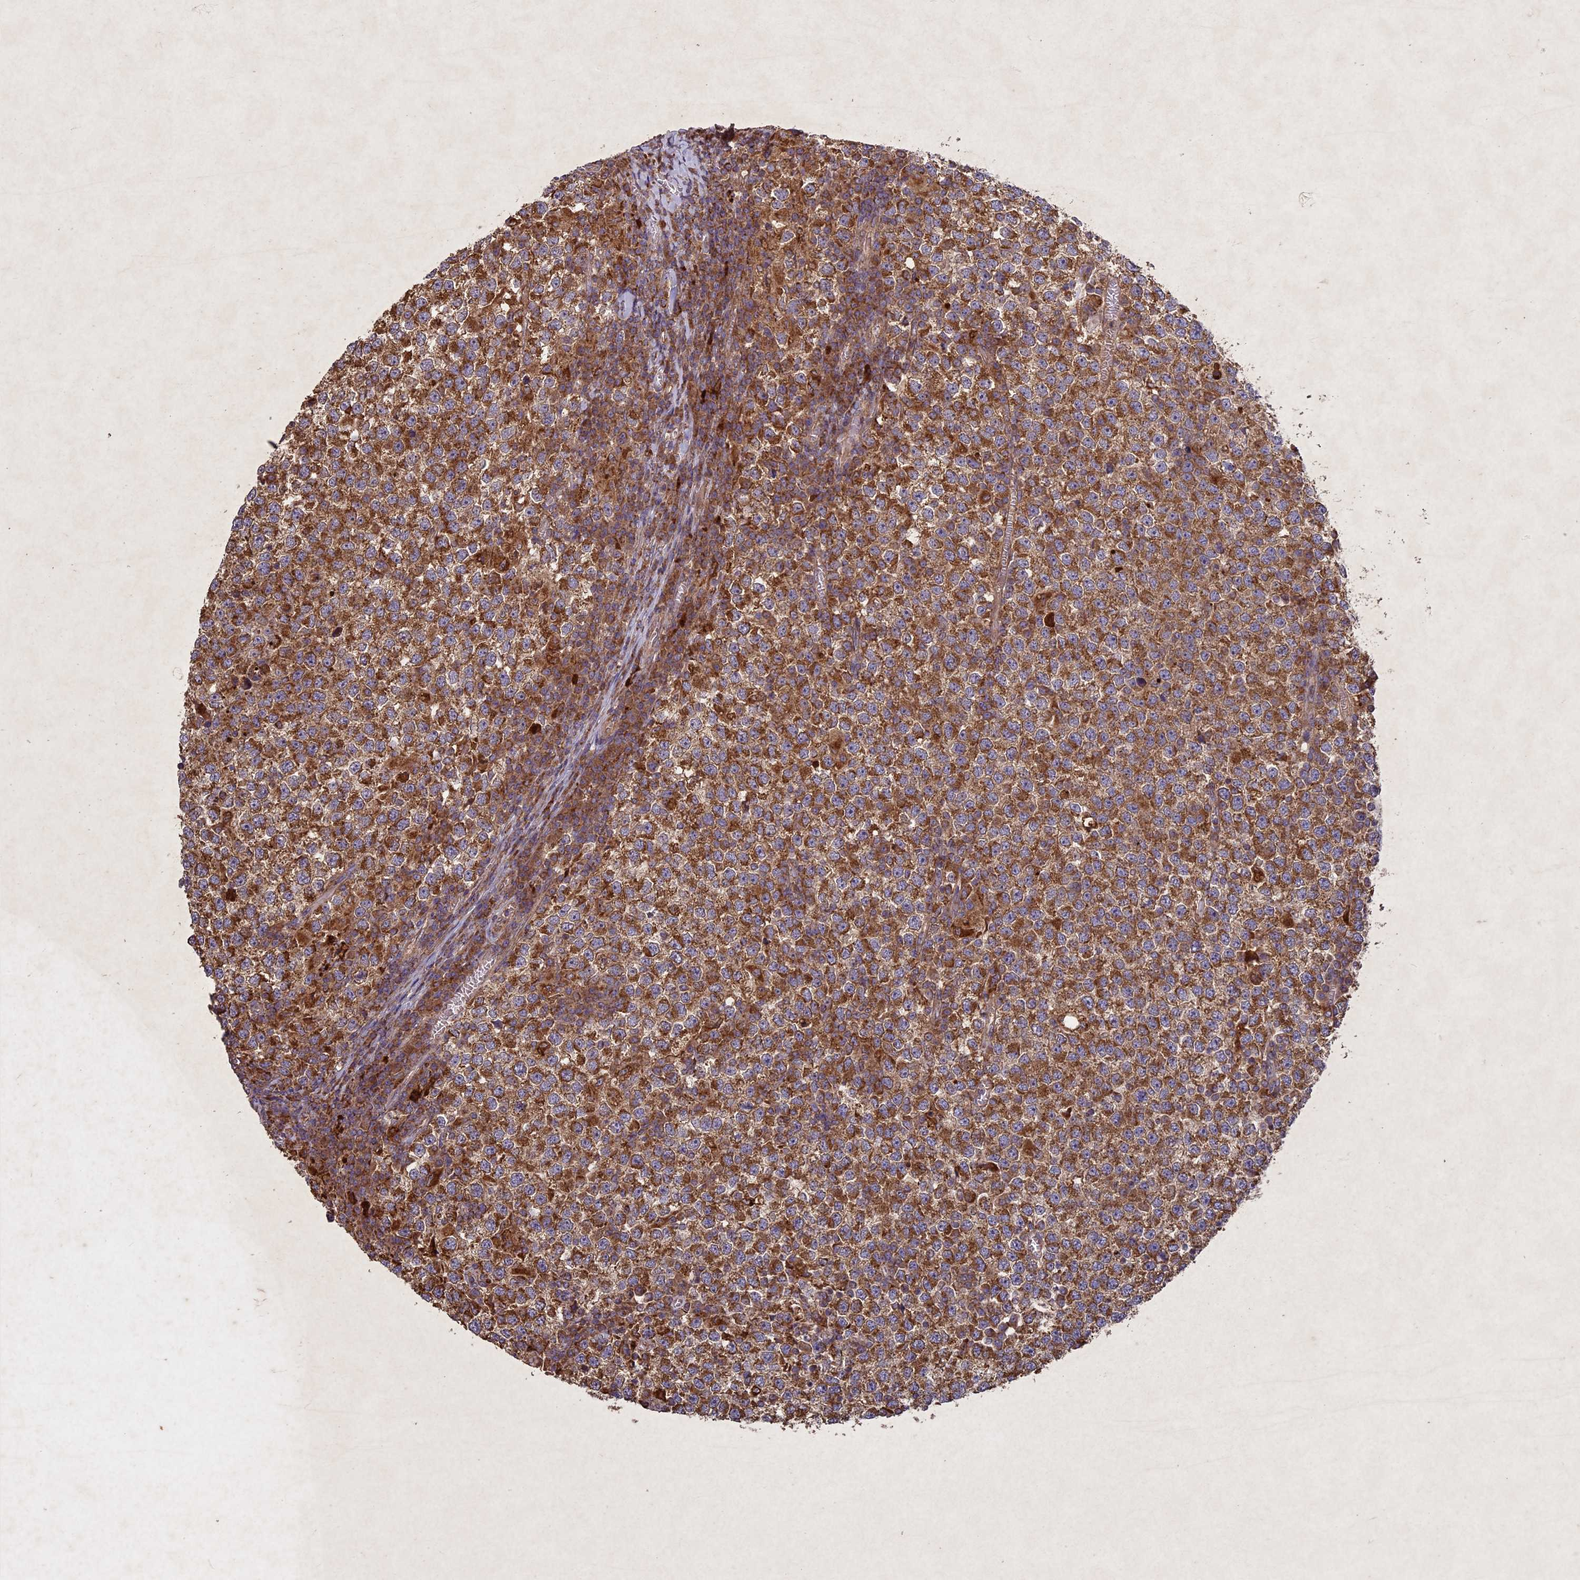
{"staining": {"intensity": "moderate", "quantity": ">75%", "location": "cytoplasmic/membranous"}, "tissue": "testis cancer", "cell_type": "Tumor cells", "image_type": "cancer", "snomed": [{"axis": "morphology", "description": "Seminoma, NOS"}, {"axis": "topography", "description": "Testis"}], "caption": "A medium amount of moderate cytoplasmic/membranous expression is present in approximately >75% of tumor cells in testis cancer tissue.", "gene": "CIAO2B", "patient": {"sex": "male", "age": 65}}